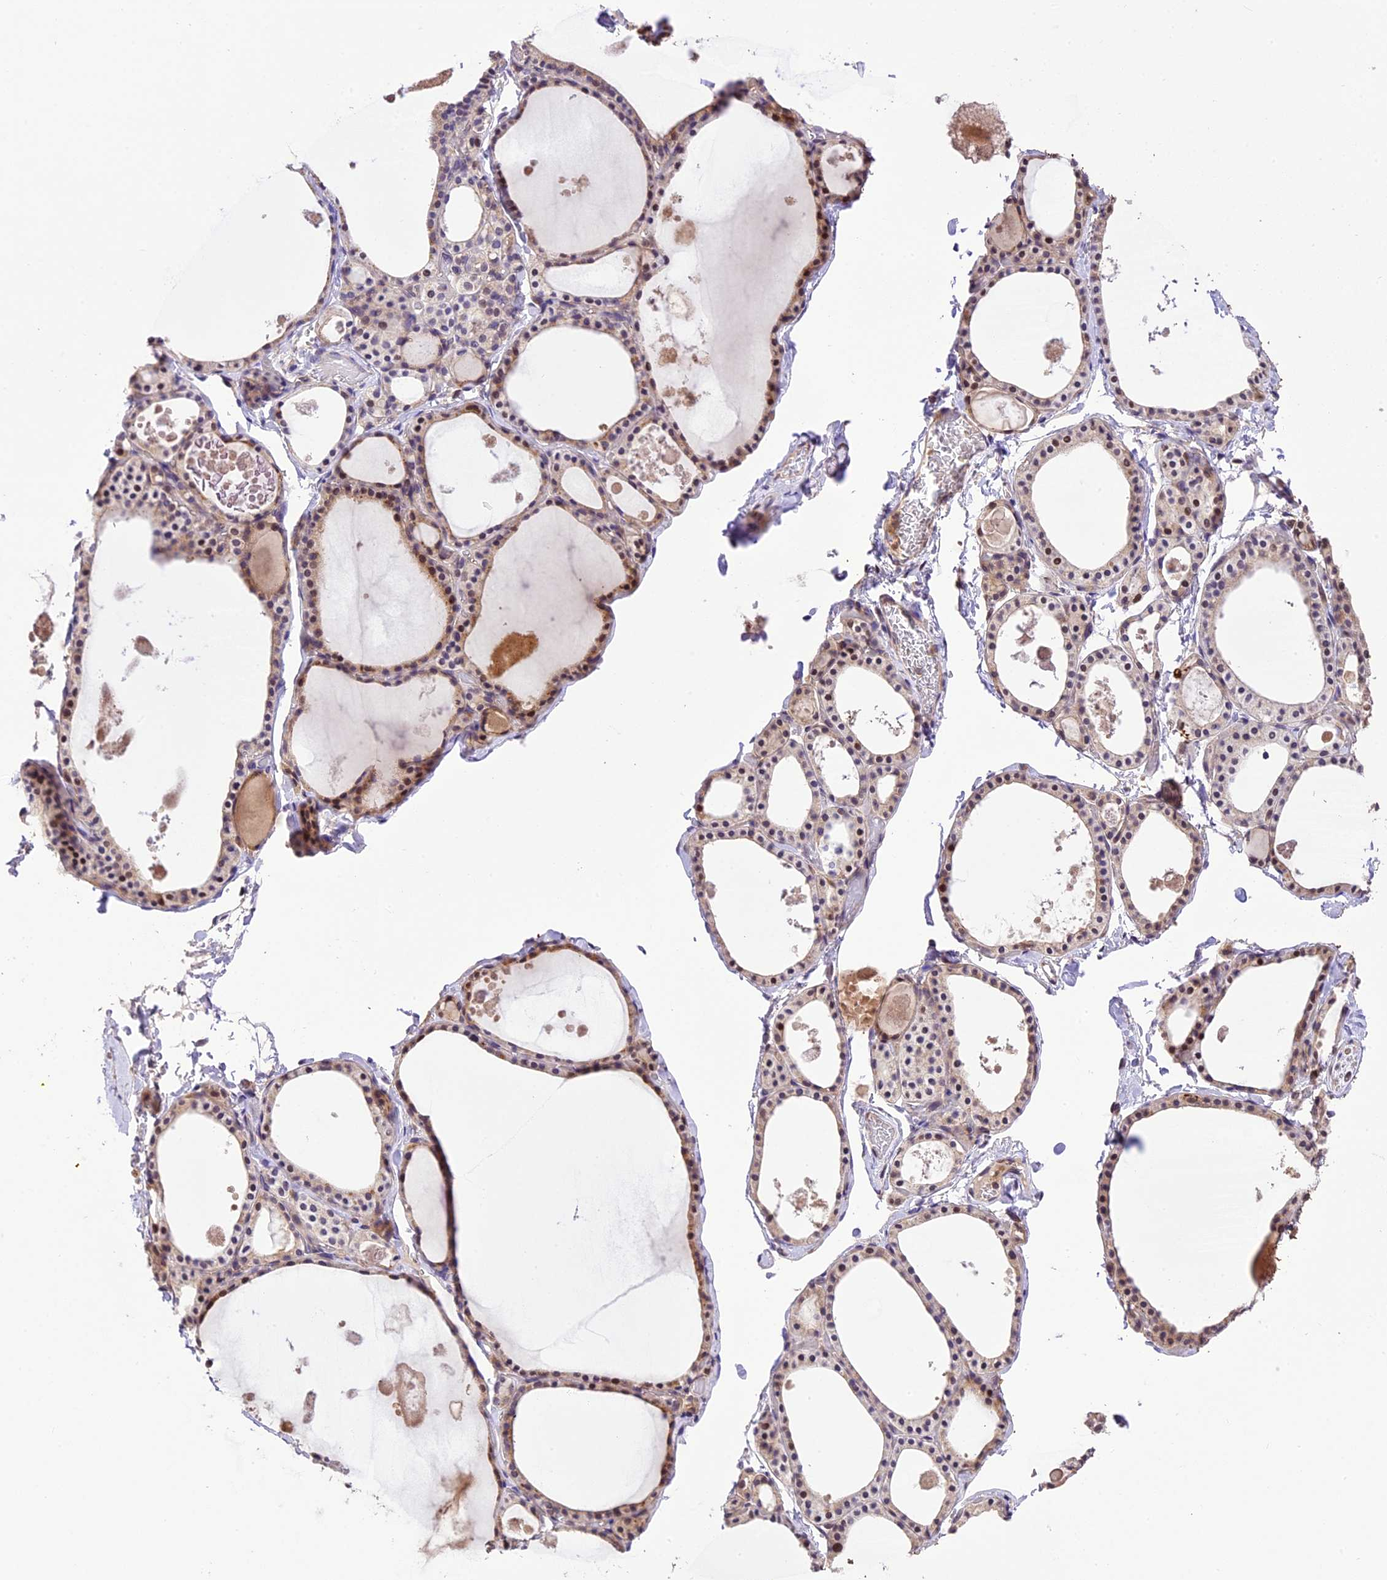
{"staining": {"intensity": "weak", "quantity": "25%-75%", "location": "cytoplasmic/membranous"}, "tissue": "thyroid gland", "cell_type": "Glandular cells", "image_type": "normal", "snomed": [{"axis": "morphology", "description": "Normal tissue, NOS"}, {"axis": "topography", "description": "Thyroid gland"}], "caption": "Immunohistochemistry (DAB (3,3'-diaminobenzidine)) staining of unremarkable thyroid gland demonstrates weak cytoplasmic/membranous protein positivity in approximately 25%-75% of glandular cells.", "gene": "DGKH", "patient": {"sex": "male", "age": 56}}